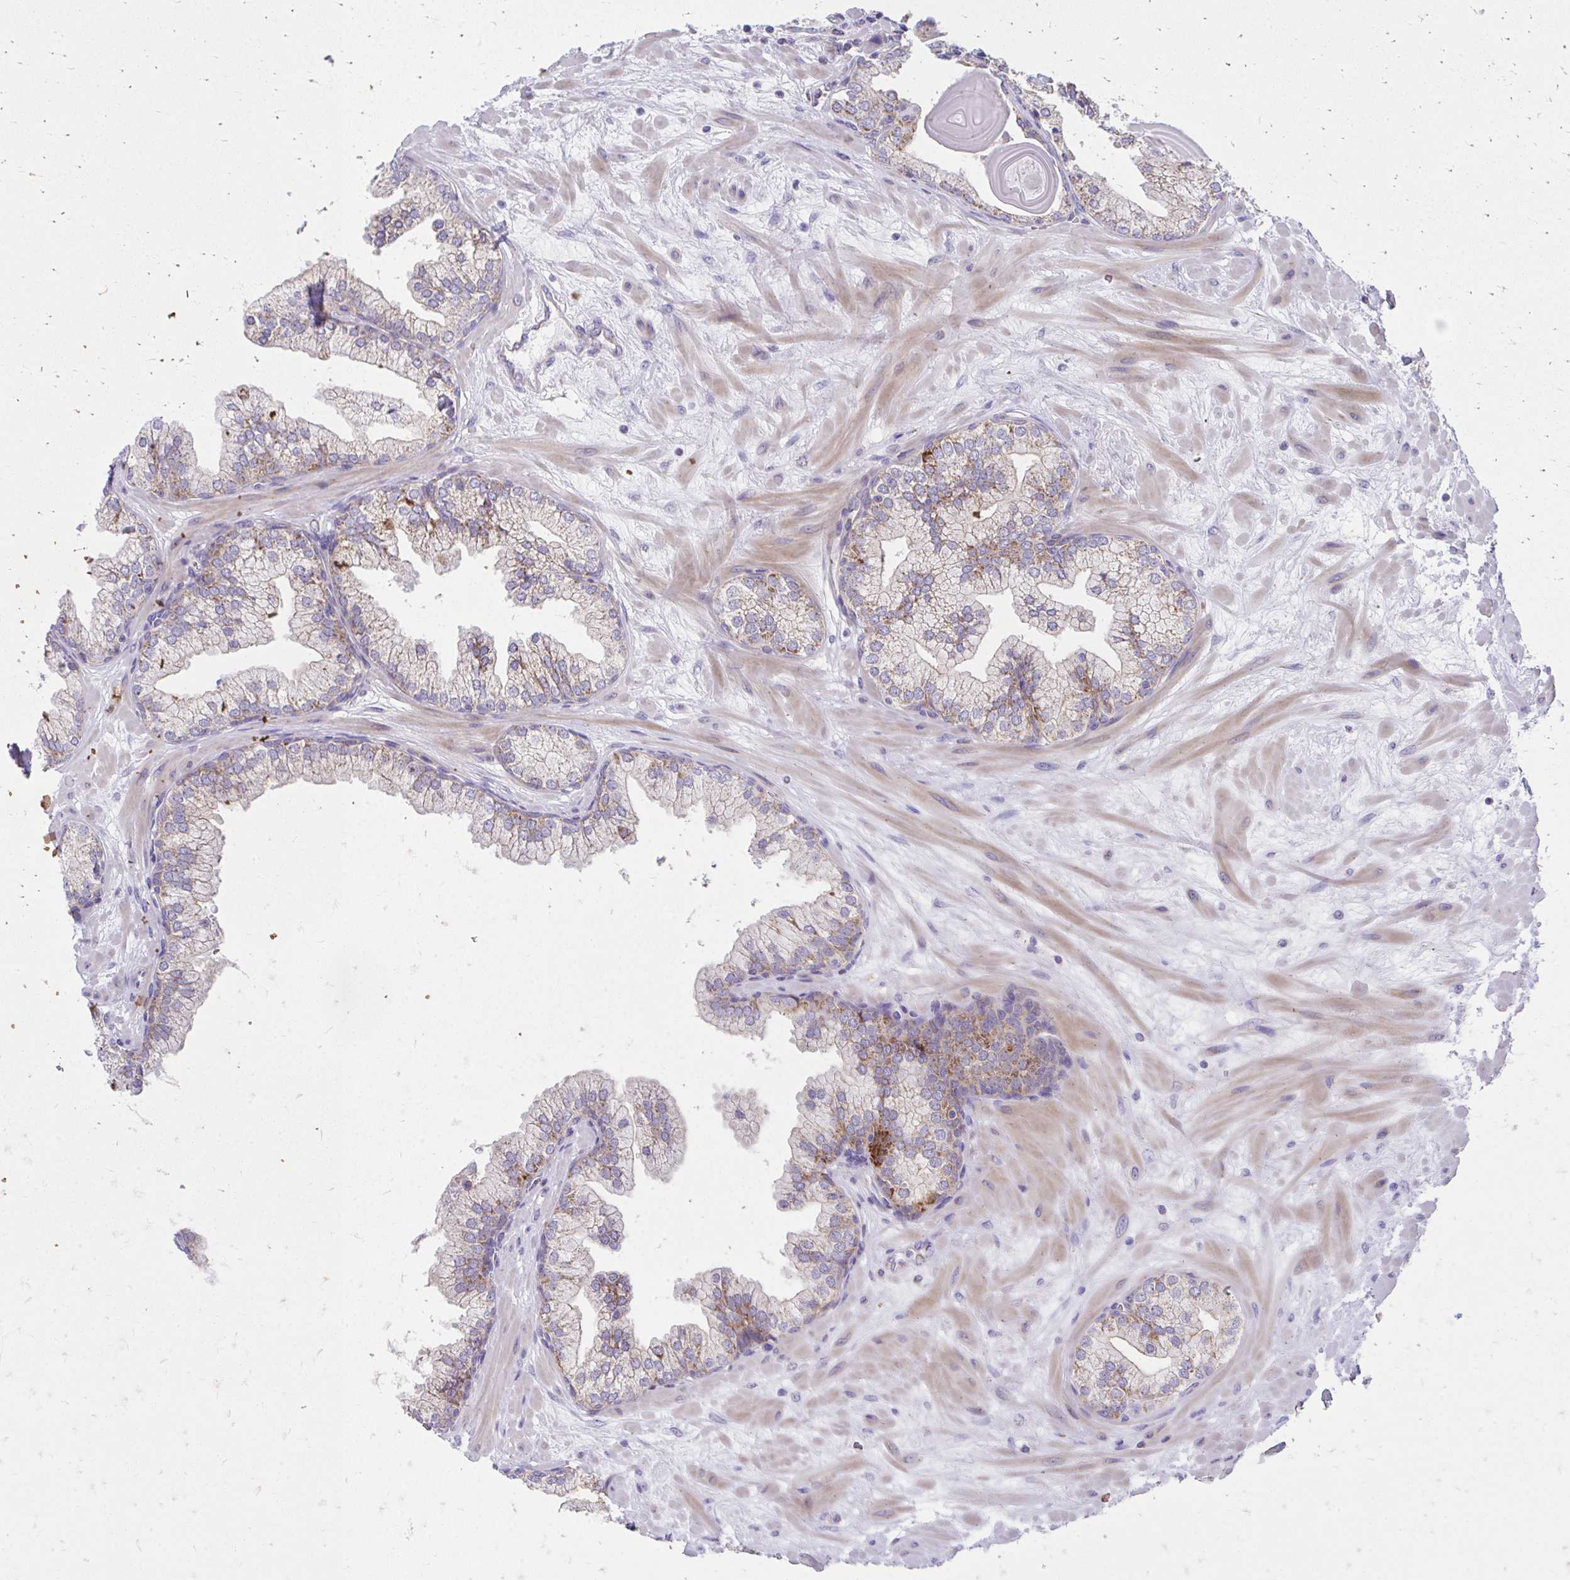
{"staining": {"intensity": "moderate", "quantity": "25%-75%", "location": "cytoplasmic/membranous"}, "tissue": "prostate", "cell_type": "Glandular cells", "image_type": "normal", "snomed": [{"axis": "morphology", "description": "Normal tissue, NOS"}, {"axis": "topography", "description": "Prostate"}, {"axis": "topography", "description": "Peripheral nerve tissue"}], "caption": "Benign prostate exhibits moderate cytoplasmic/membranous staining in approximately 25%-75% of glandular cells The protein is stained brown, and the nuclei are stained in blue (DAB IHC with brightfield microscopy, high magnification)..", "gene": "MRPL19", "patient": {"sex": "male", "age": 61}}